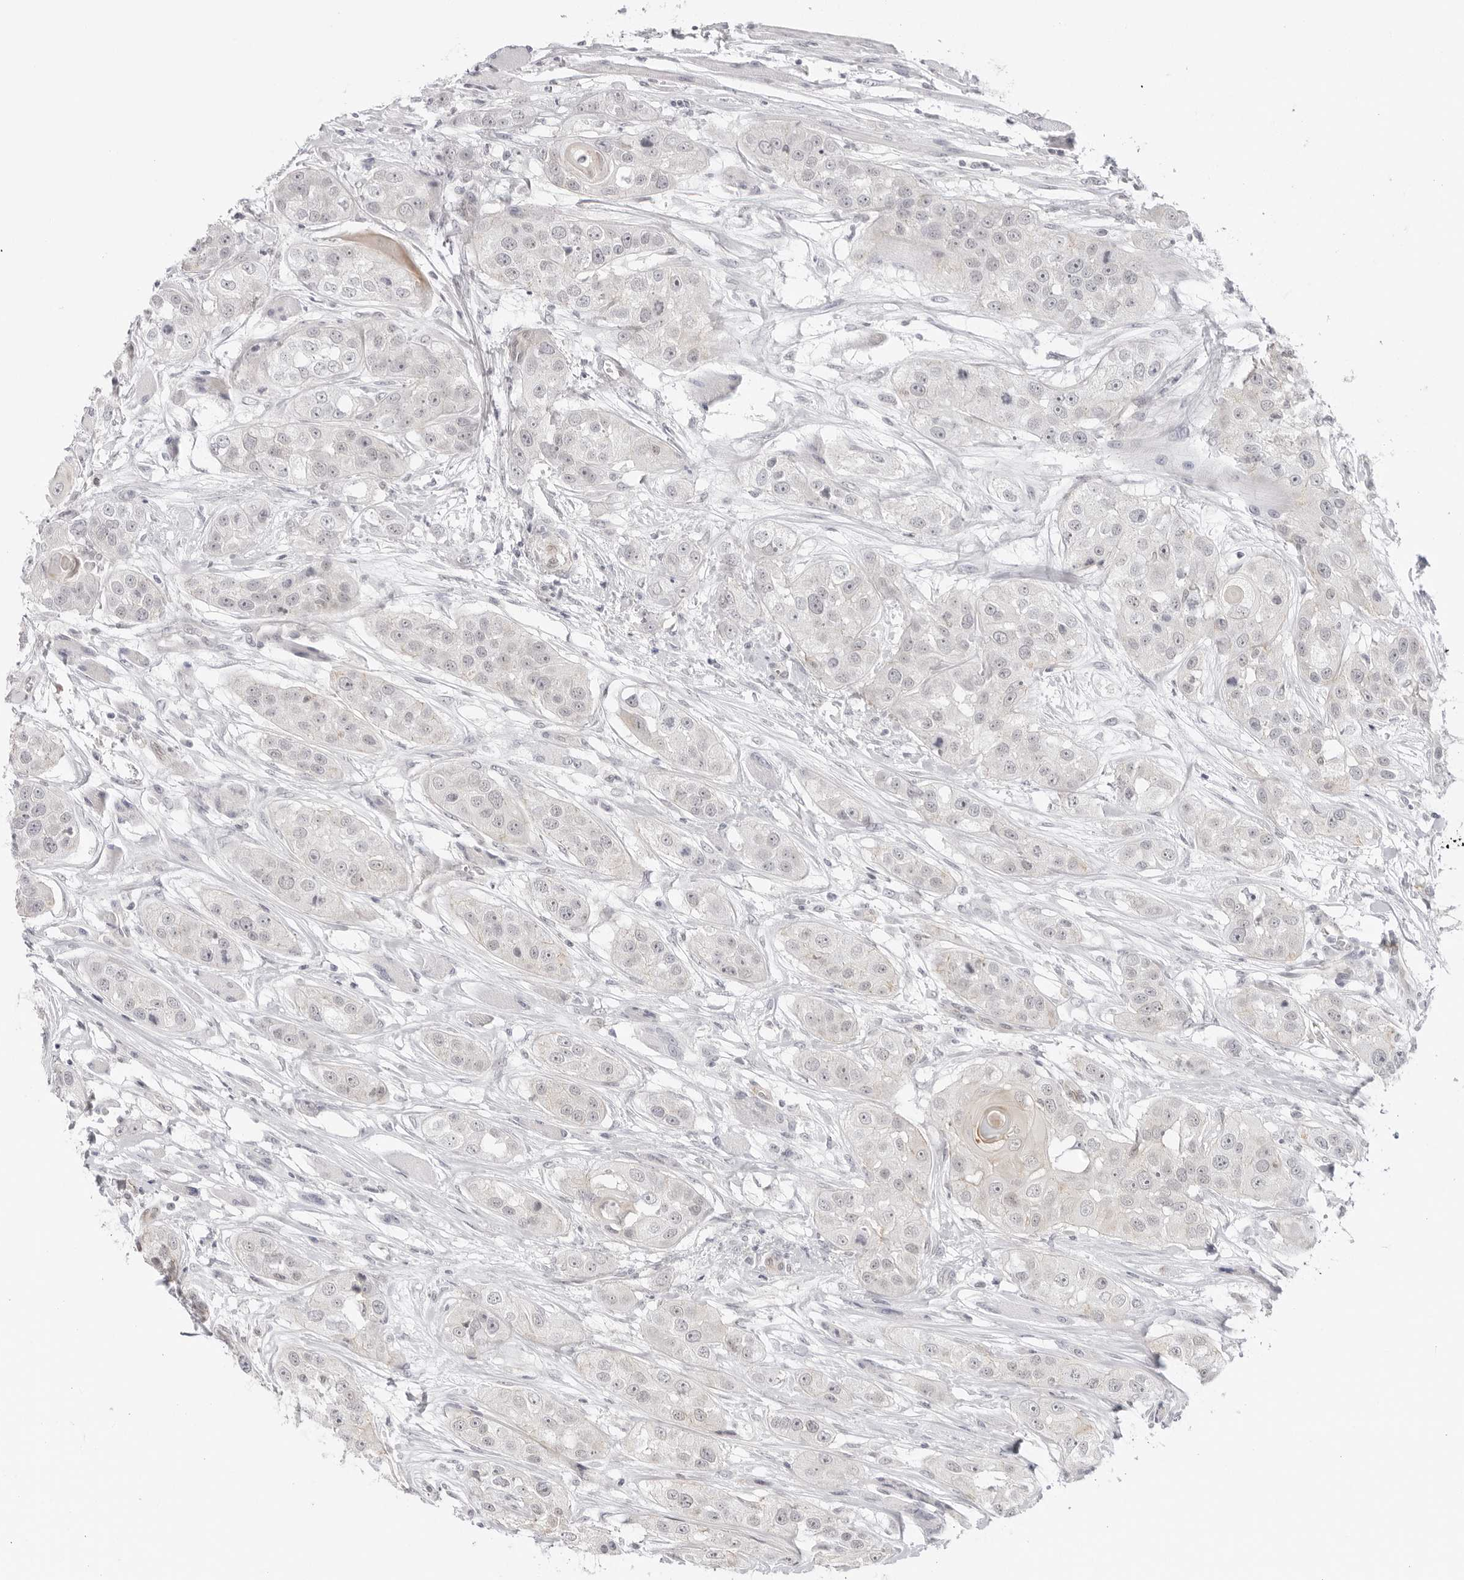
{"staining": {"intensity": "negative", "quantity": "none", "location": "none"}, "tissue": "head and neck cancer", "cell_type": "Tumor cells", "image_type": "cancer", "snomed": [{"axis": "morphology", "description": "Normal tissue, NOS"}, {"axis": "morphology", "description": "Squamous cell carcinoma, NOS"}, {"axis": "topography", "description": "Skeletal muscle"}, {"axis": "topography", "description": "Head-Neck"}], "caption": "The immunohistochemistry photomicrograph has no significant expression in tumor cells of squamous cell carcinoma (head and neck) tissue. (DAB (3,3'-diaminobenzidine) immunohistochemistry visualized using brightfield microscopy, high magnification).", "gene": "TRAPPC3", "patient": {"sex": "male", "age": 51}}